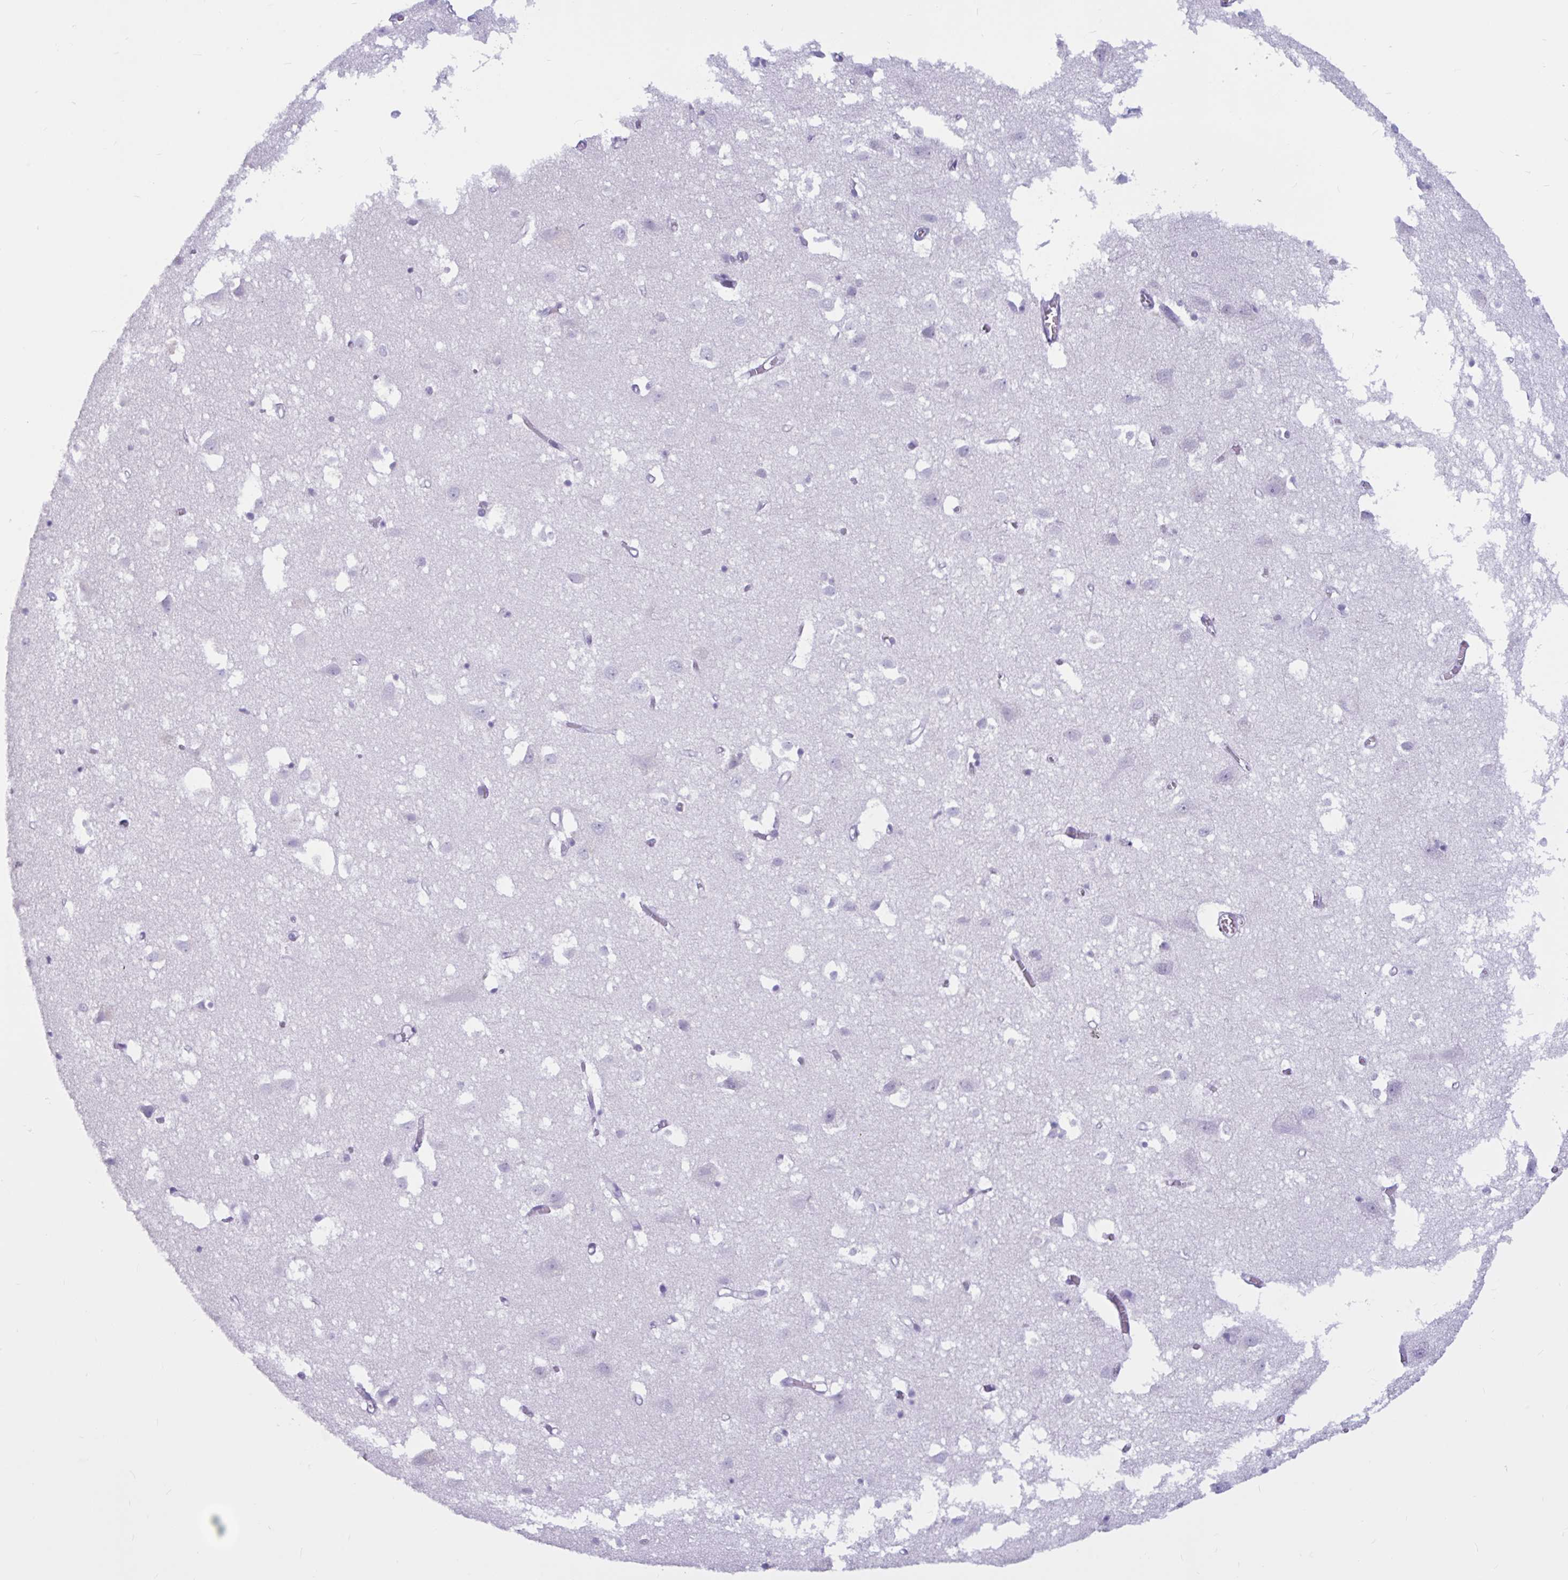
{"staining": {"intensity": "negative", "quantity": "none", "location": "none"}, "tissue": "cerebral cortex", "cell_type": "Endothelial cells", "image_type": "normal", "snomed": [{"axis": "morphology", "description": "Normal tissue, NOS"}, {"axis": "topography", "description": "Cerebral cortex"}], "caption": "A histopathology image of human cerebral cortex is negative for staining in endothelial cells. (Immunohistochemistry (ihc), brightfield microscopy, high magnification).", "gene": "BBS10", "patient": {"sex": "male", "age": 70}}